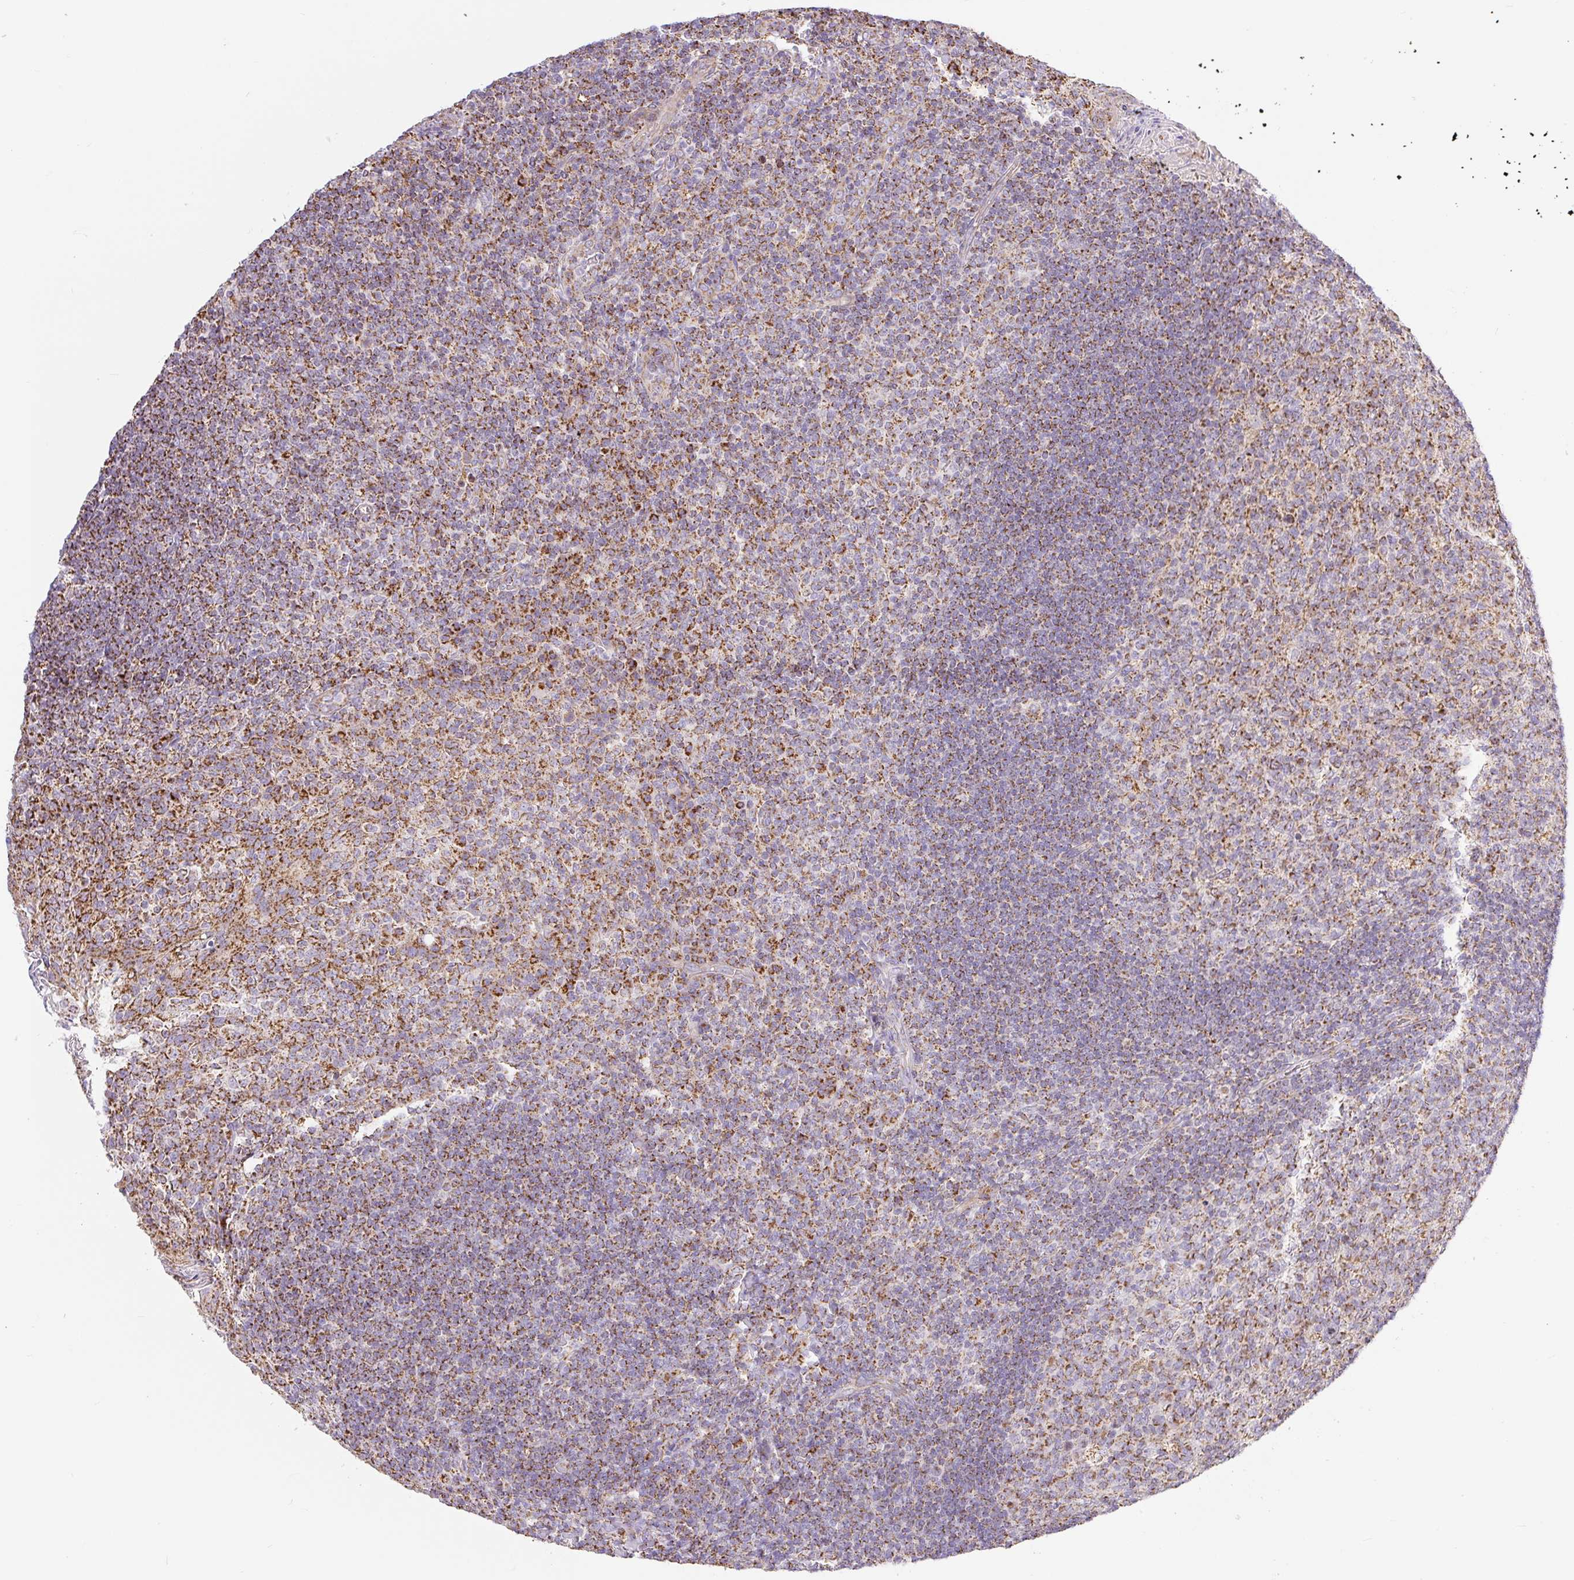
{"staining": {"intensity": "moderate", "quantity": ">75%", "location": "cytoplasmic/membranous"}, "tissue": "tonsil", "cell_type": "Germinal center cells", "image_type": "normal", "snomed": [{"axis": "morphology", "description": "Normal tissue, NOS"}, {"axis": "topography", "description": "Tonsil"}], "caption": "Protein analysis of benign tonsil shows moderate cytoplasmic/membranous staining in about >75% of germinal center cells.", "gene": "DAAM2", "patient": {"sex": "female", "age": 10}}